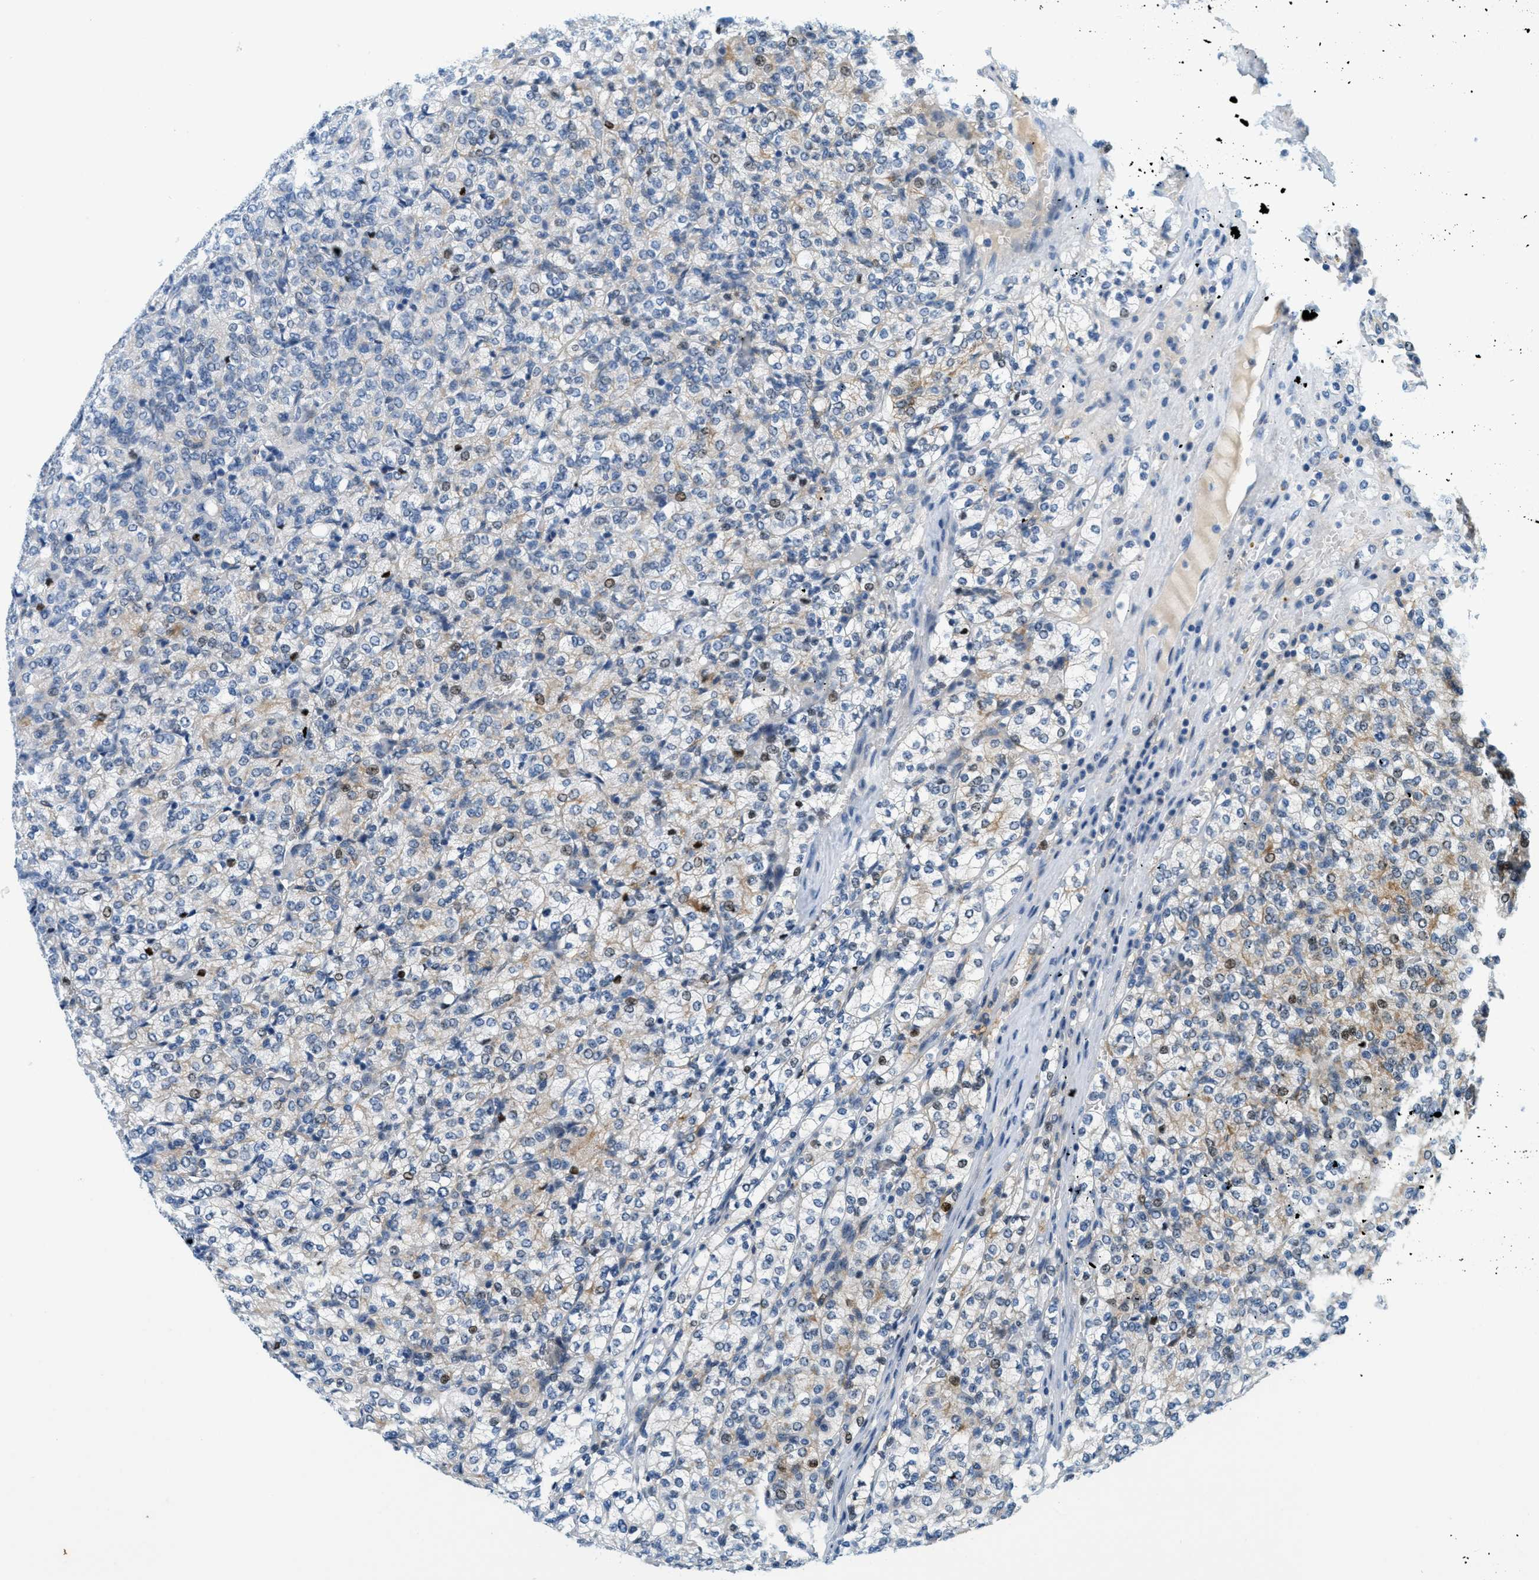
{"staining": {"intensity": "moderate", "quantity": "<25%", "location": "cytoplasmic/membranous"}, "tissue": "renal cancer", "cell_type": "Tumor cells", "image_type": "cancer", "snomed": [{"axis": "morphology", "description": "Adenocarcinoma, NOS"}, {"axis": "topography", "description": "Kidney"}], "caption": "The immunohistochemical stain shows moderate cytoplasmic/membranous staining in tumor cells of renal cancer tissue. The protein of interest is stained brown, and the nuclei are stained in blue (DAB (3,3'-diaminobenzidine) IHC with brightfield microscopy, high magnification).", "gene": "CYP4X1", "patient": {"sex": "male", "age": 77}}